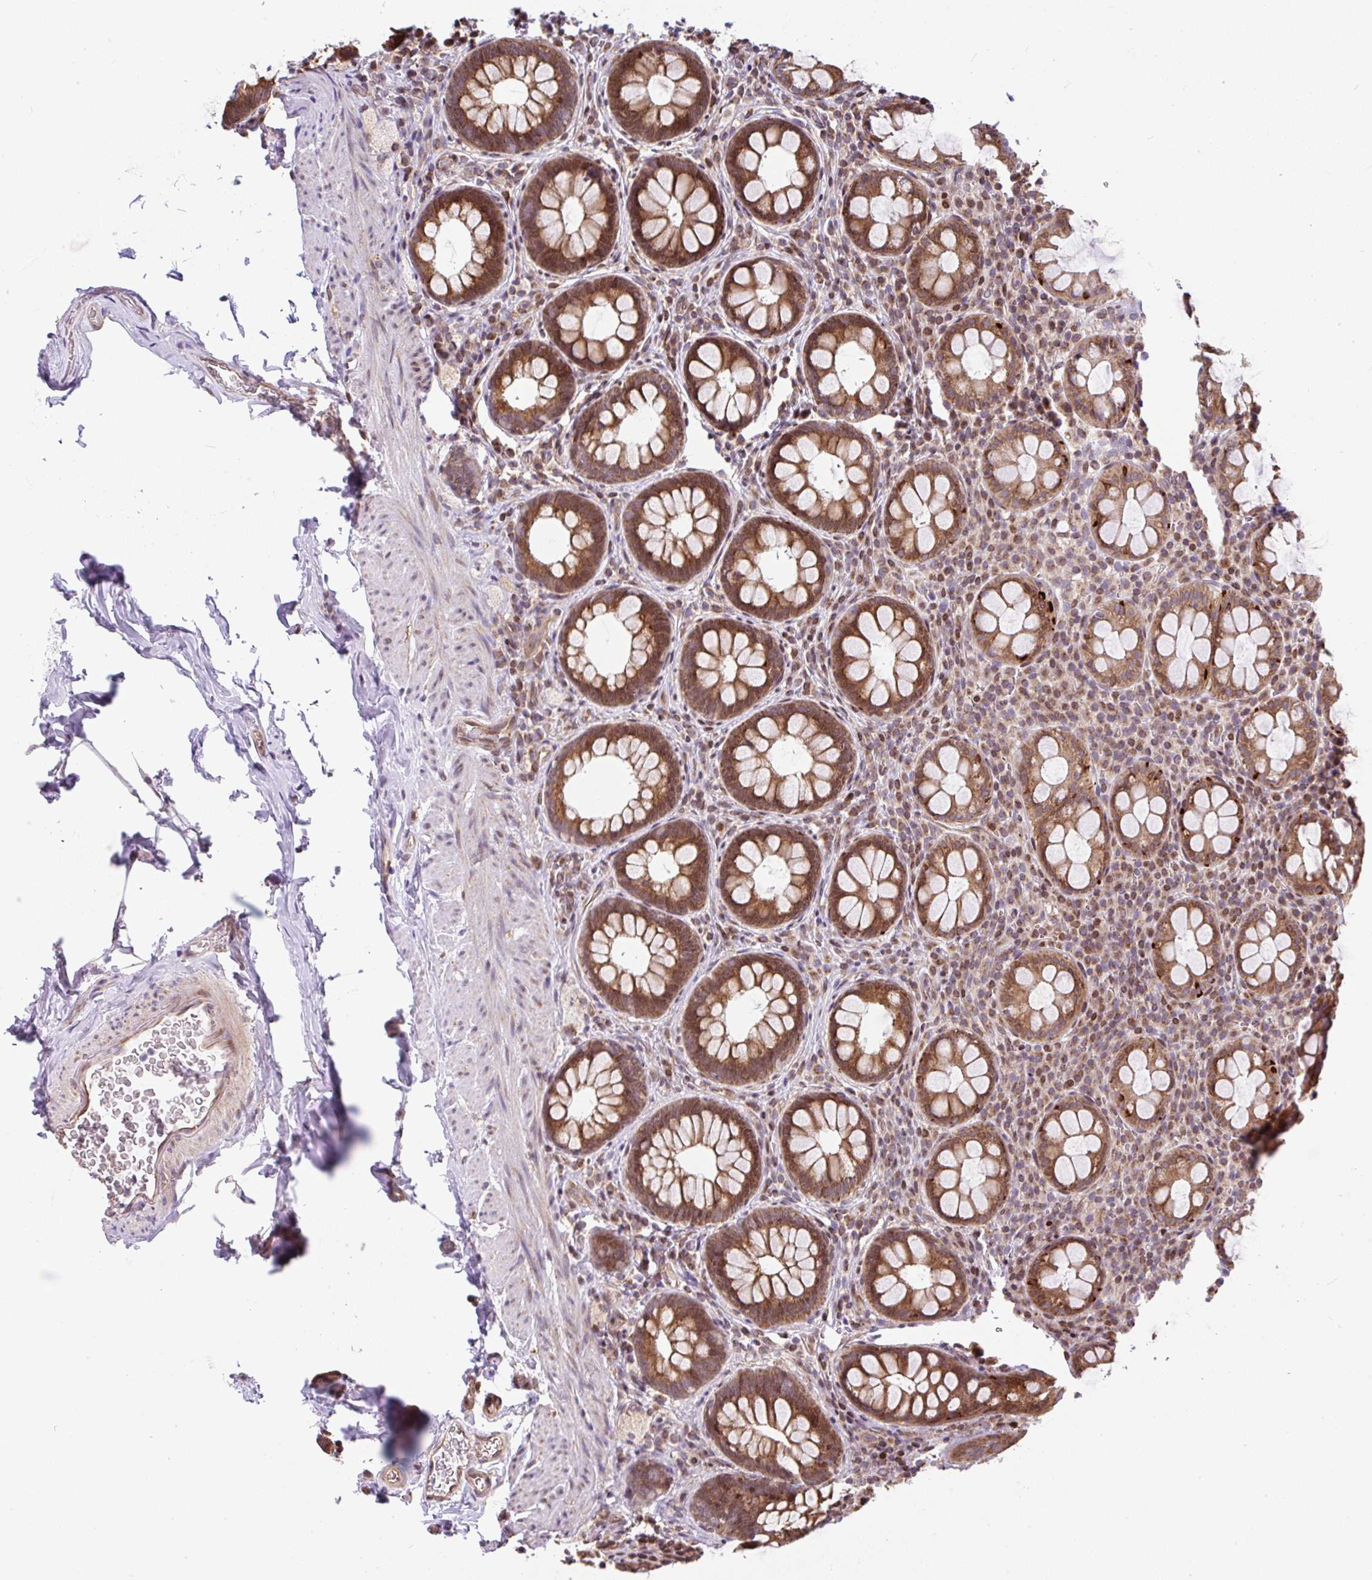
{"staining": {"intensity": "strong", "quantity": ">75%", "location": "cytoplasmic/membranous"}, "tissue": "rectum", "cell_type": "Glandular cells", "image_type": "normal", "snomed": [{"axis": "morphology", "description": "Normal tissue, NOS"}, {"axis": "topography", "description": "Rectum"}], "caption": "Rectum stained with immunohistochemistry (IHC) exhibits strong cytoplasmic/membranous expression in about >75% of glandular cells.", "gene": "FIGNL1", "patient": {"sex": "female", "age": 69}}